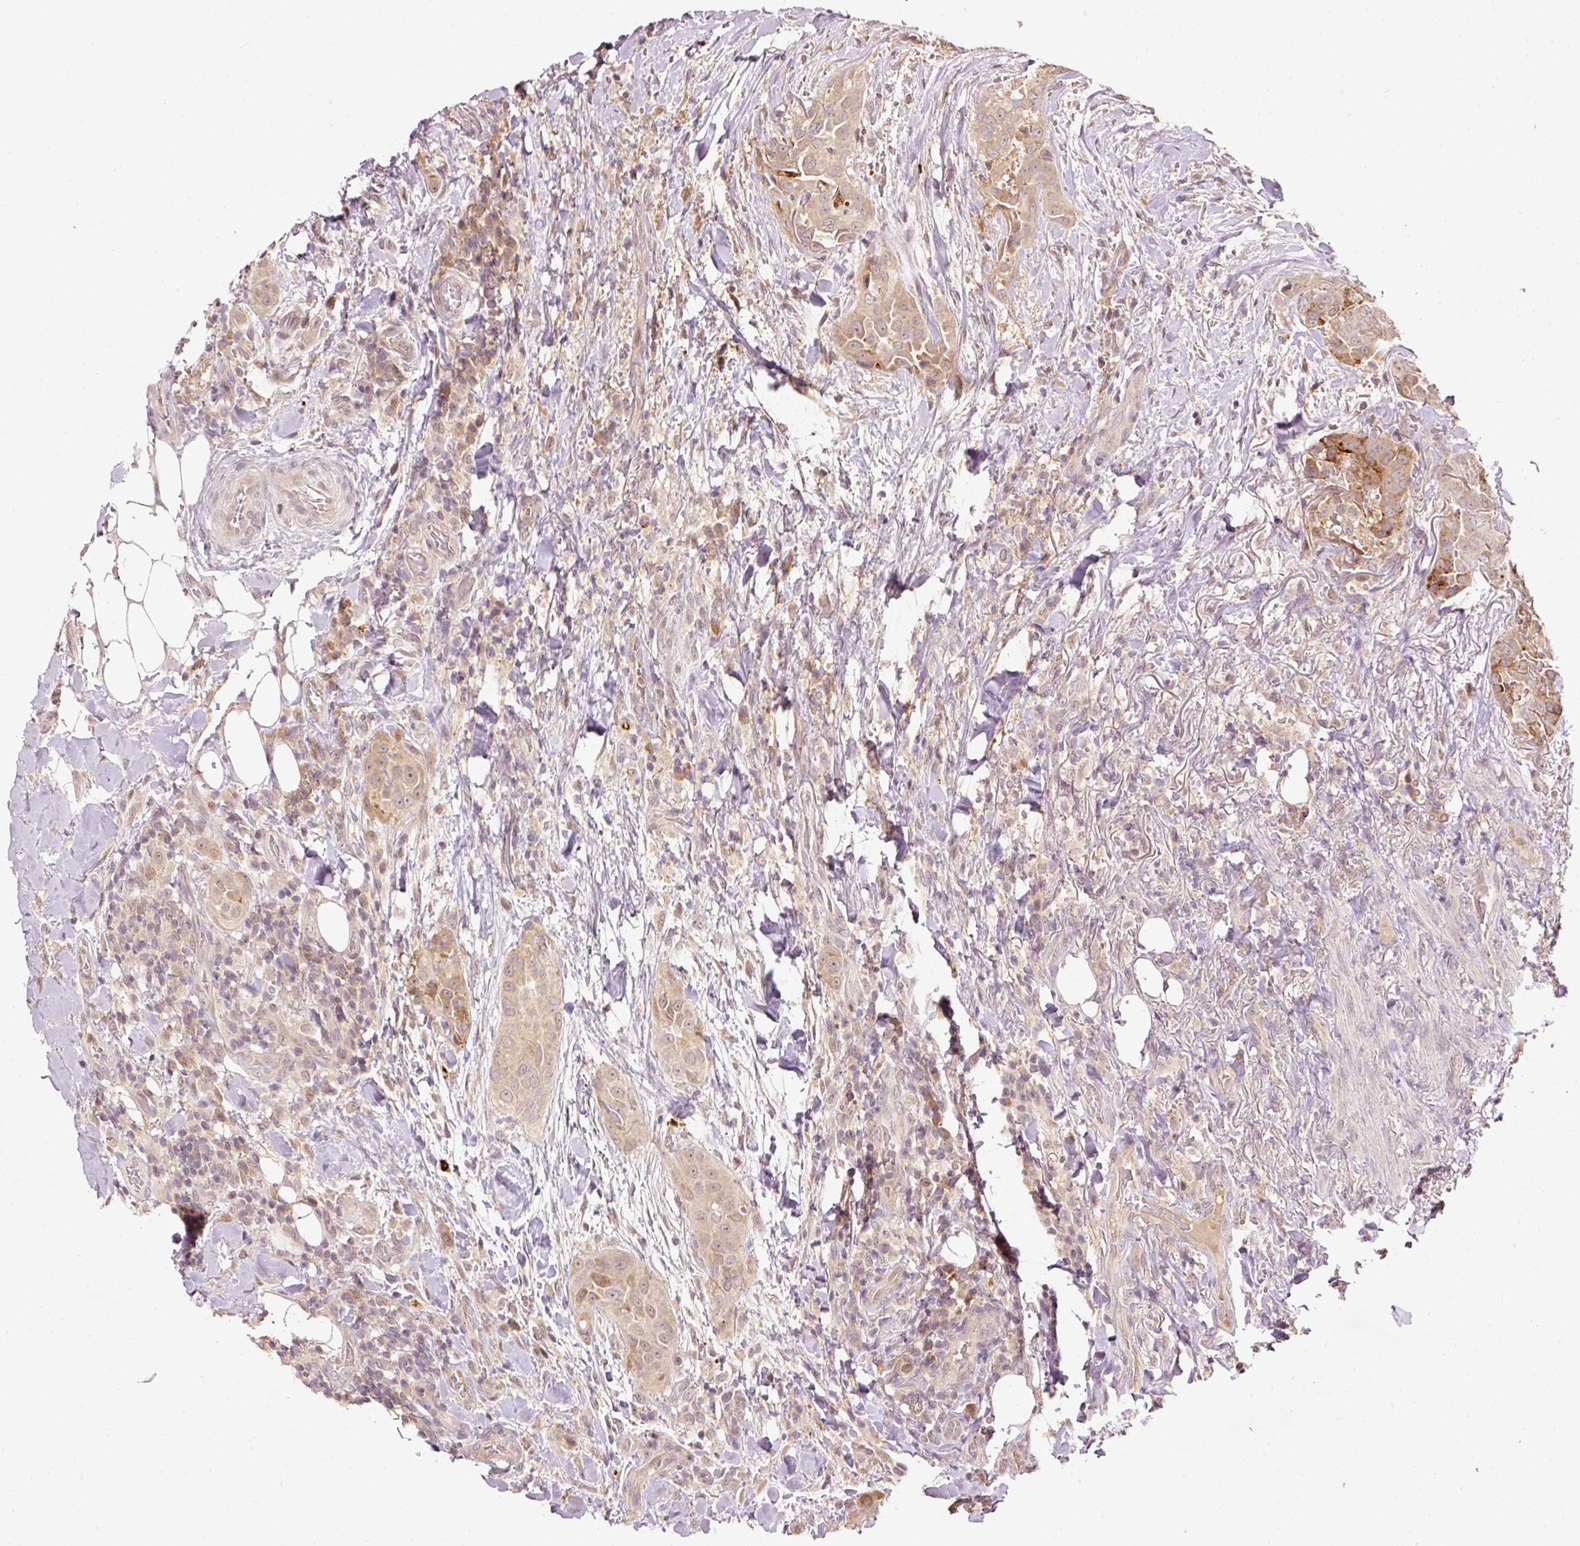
{"staining": {"intensity": "weak", "quantity": ">75%", "location": "cytoplasmic/membranous"}, "tissue": "thyroid cancer", "cell_type": "Tumor cells", "image_type": "cancer", "snomed": [{"axis": "morphology", "description": "Papillary adenocarcinoma, NOS"}, {"axis": "topography", "description": "Thyroid gland"}], "caption": "Immunohistochemistry (DAB (3,3'-diaminobenzidine)) staining of human thyroid cancer (papillary adenocarcinoma) shows weak cytoplasmic/membranous protein expression in about >75% of tumor cells. Using DAB (3,3'-diaminobenzidine) (brown) and hematoxylin (blue) stains, captured at high magnification using brightfield microscopy.", "gene": "PCDHB1", "patient": {"sex": "male", "age": 61}}